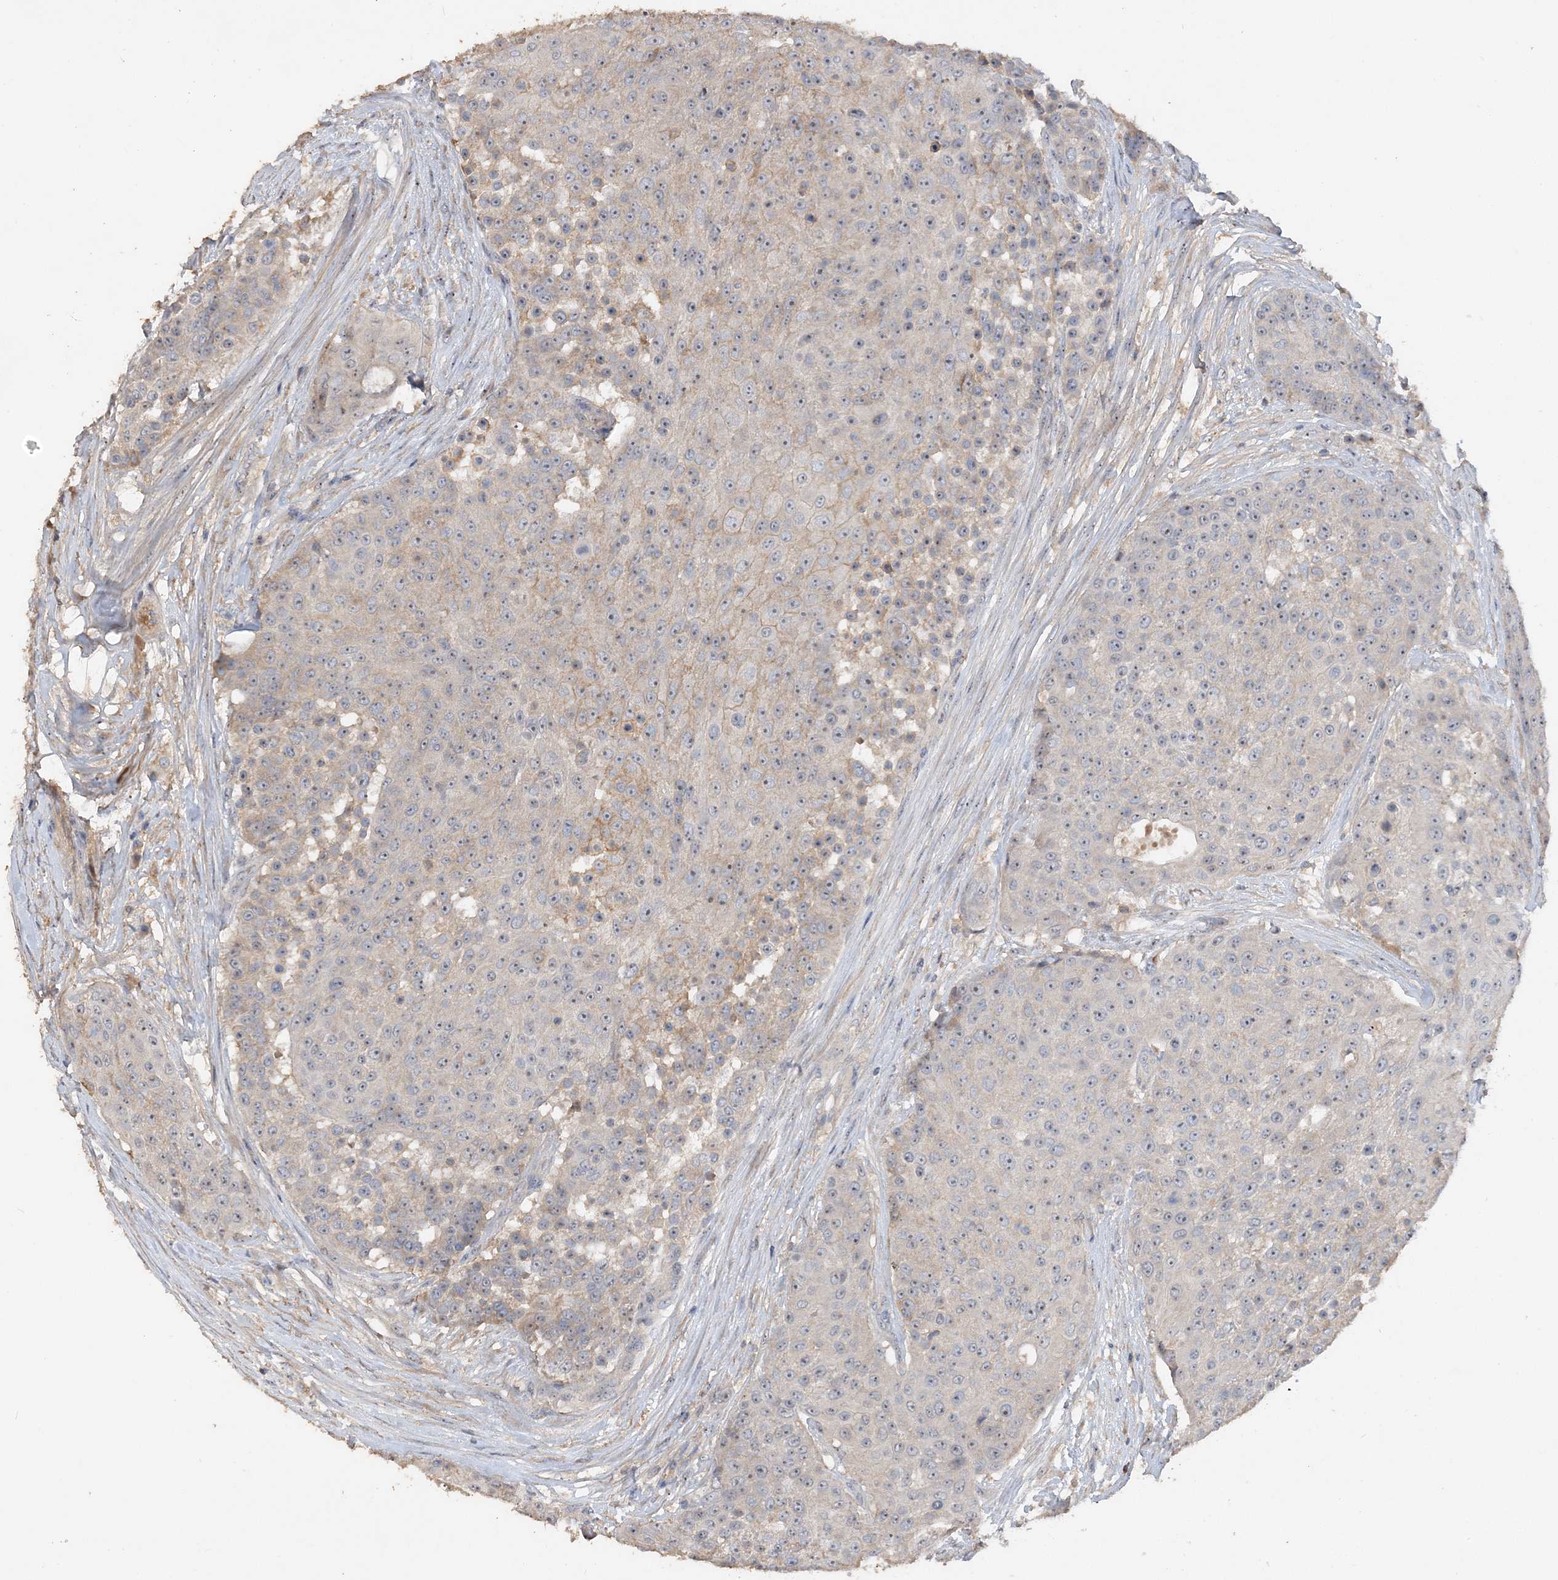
{"staining": {"intensity": "weak", "quantity": "<25%", "location": "cytoplasmic/membranous"}, "tissue": "urothelial cancer", "cell_type": "Tumor cells", "image_type": "cancer", "snomed": [{"axis": "morphology", "description": "Urothelial carcinoma, High grade"}, {"axis": "topography", "description": "Urinary bladder"}], "caption": "Tumor cells show no significant protein staining in urothelial cancer. (Stains: DAB (3,3'-diaminobenzidine) immunohistochemistry with hematoxylin counter stain, Microscopy: brightfield microscopy at high magnification).", "gene": "GRINA", "patient": {"sex": "female", "age": 63}}